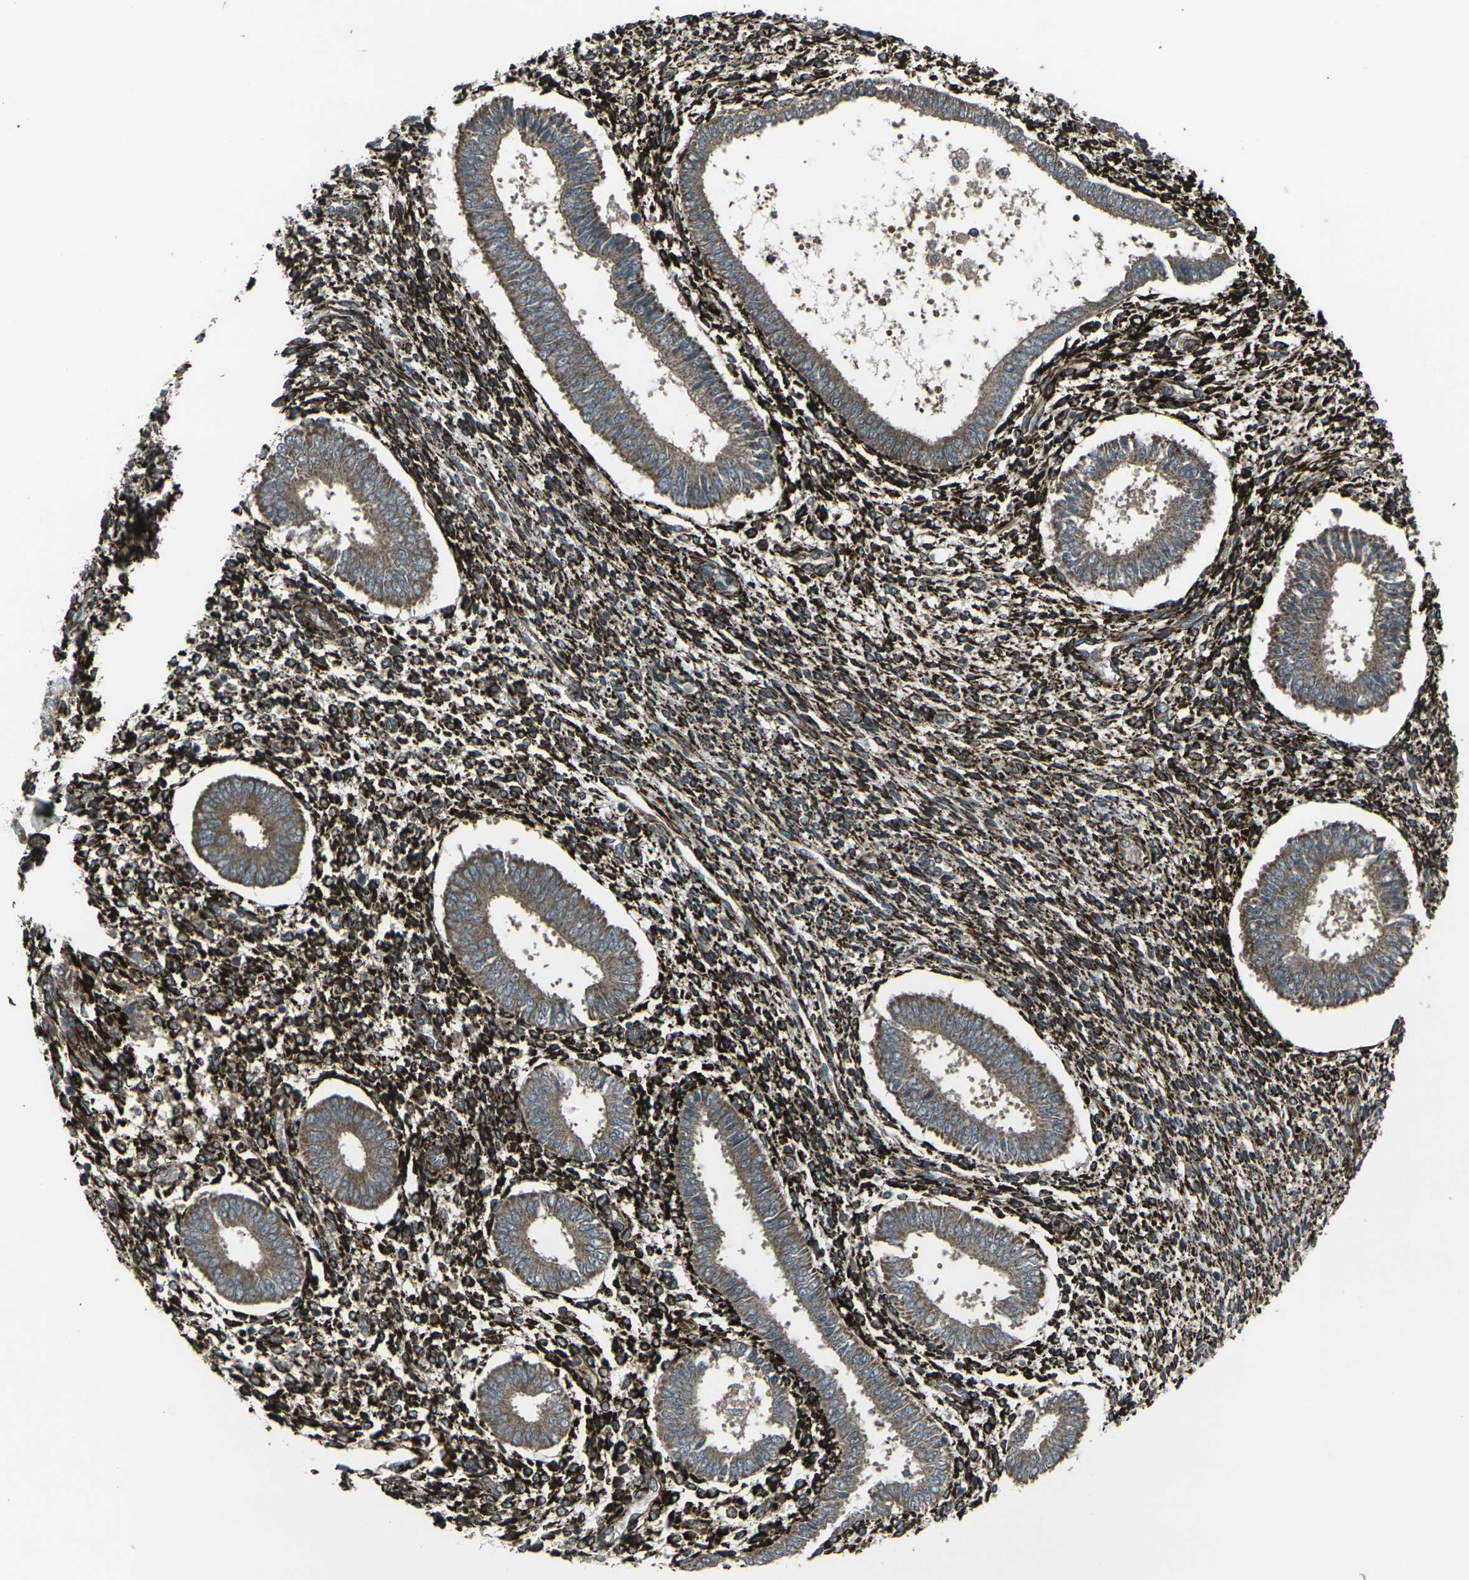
{"staining": {"intensity": "strong", "quantity": "25%-75%", "location": "cytoplasmic/membranous"}, "tissue": "endometrium", "cell_type": "Cells in endometrial stroma", "image_type": "normal", "snomed": [{"axis": "morphology", "description": "Normal tissue, NOS"}, {"axis": "topography", "description": "Endometrium"}], "caption": "Protein staining of benign endometrium shows strong cytoplasmic/membranous expression in approximately 25%-75% of cells in endometrial stroma. (Brightfield microscopy of DAB IHC at high magnification).", "gene": "LSMEM1", "patient": {"sex": "female", "age": 35}}